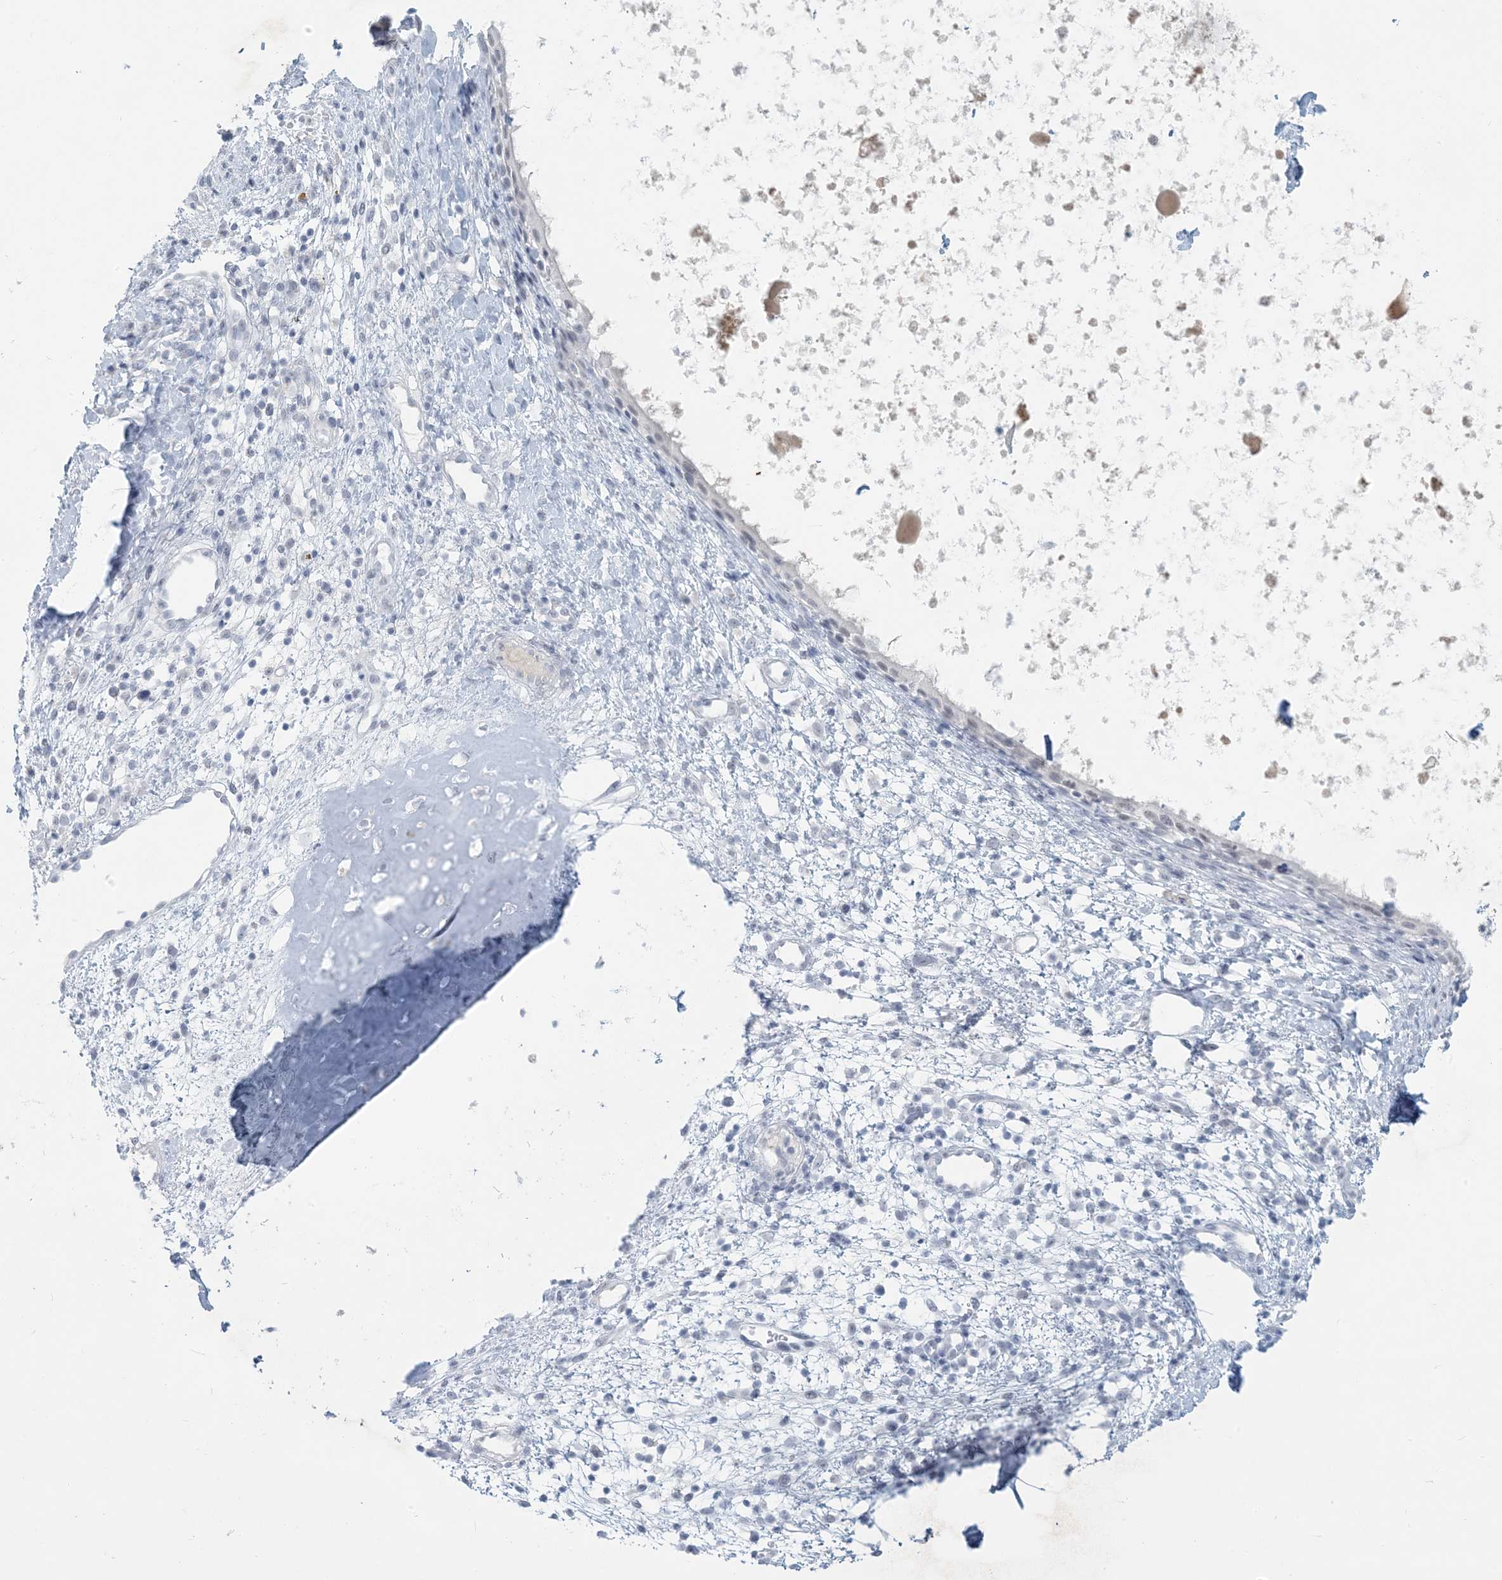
{"staining": {"intensity": "negative", "quantity": "none", "location": "none"}, "tissue": "nasopharynx", "cell_type": "Respiratory epithelial cells", "image_type": "normal", "snomed": [{"axis": "morphology", "description": "Normal tissue, NOS"}, {"axis": "topography", "description": "Nasopharynx"}], "caption": "This is a image of IHC staining of benign nasopharynx, which shows no positivity in respiratory epithelial cells.", "gene": "SCML1", "patient": {"sex": "male", "age": 22}}